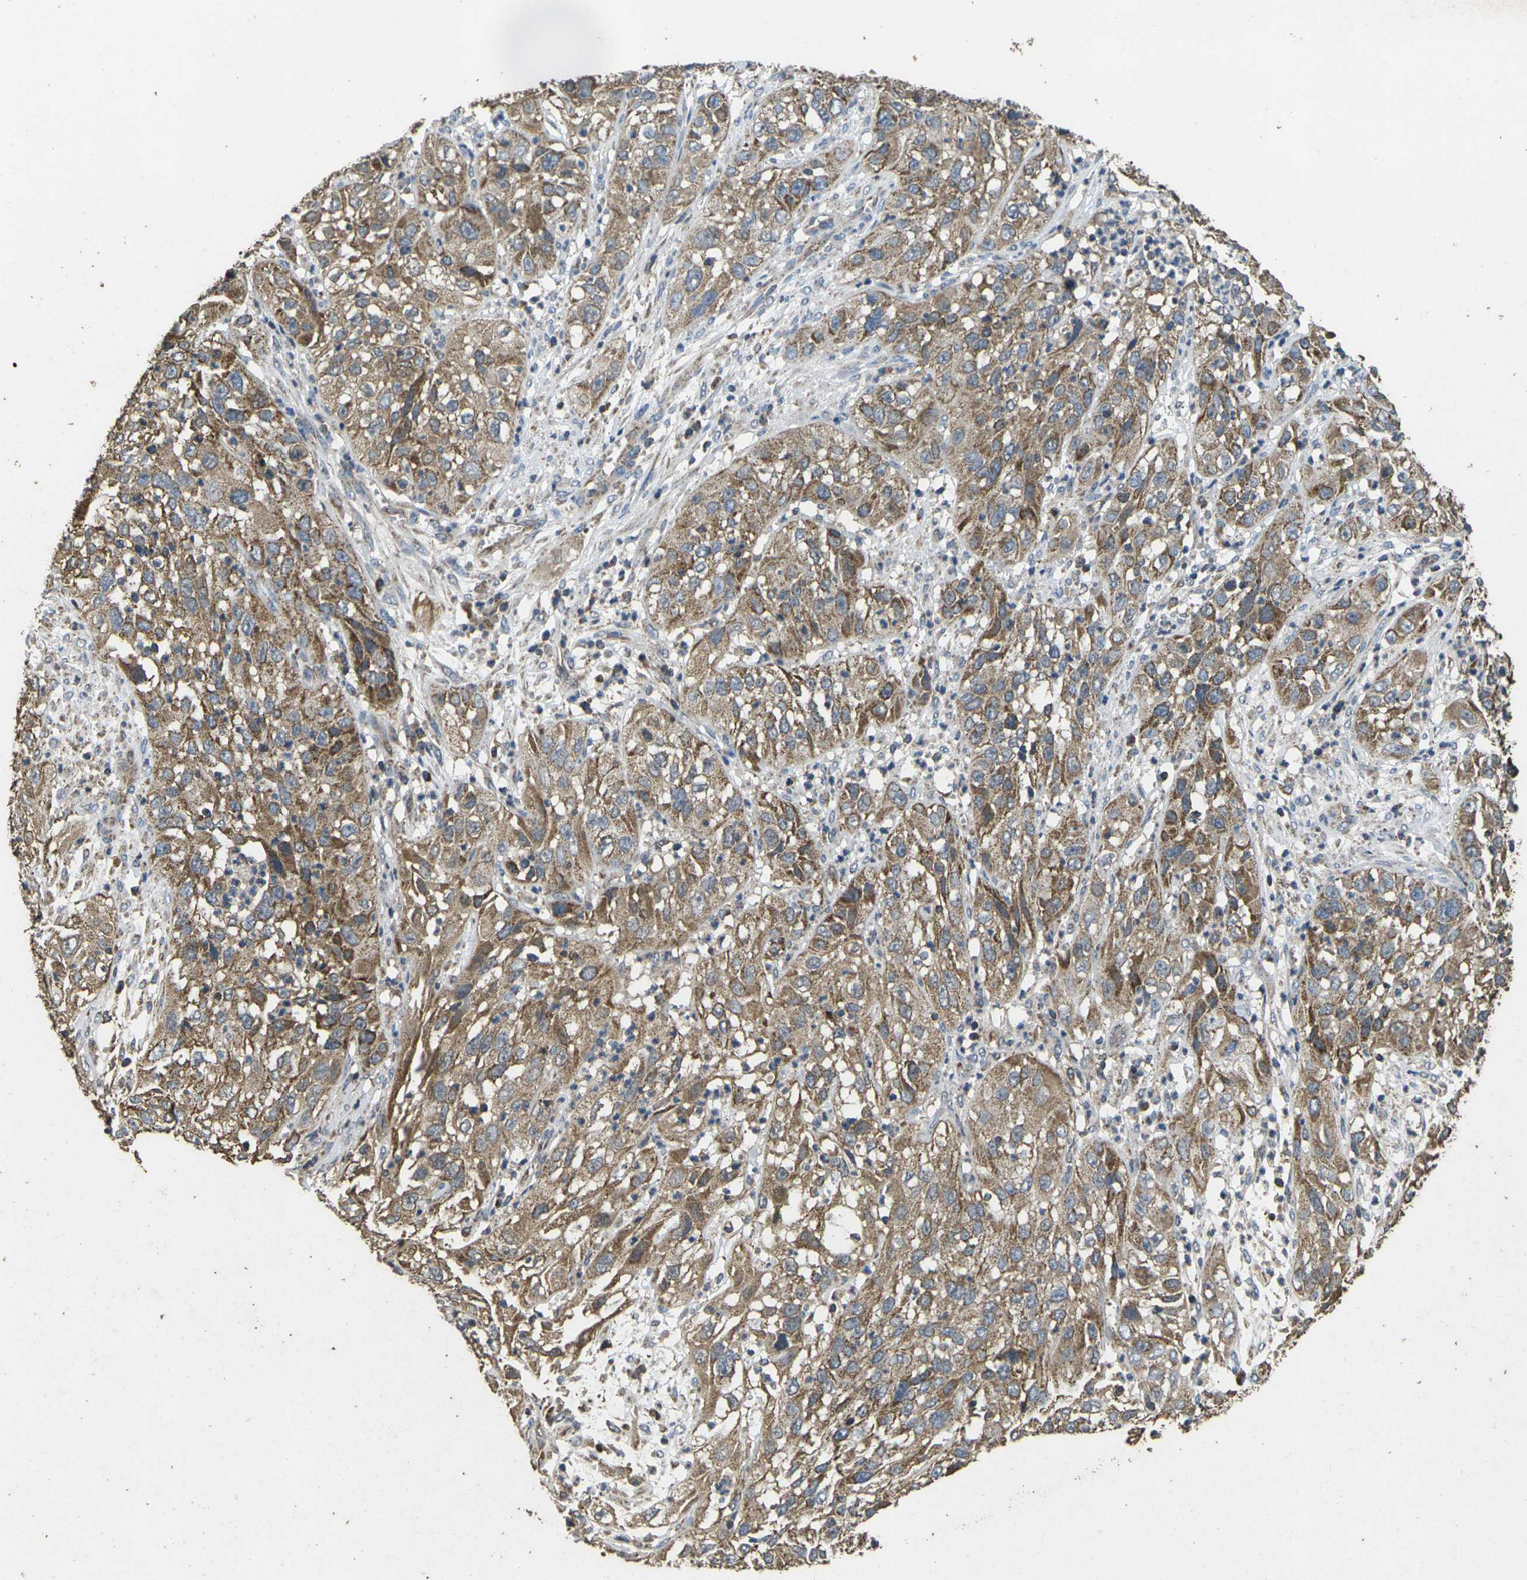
{"staining": {"intensity": "moderate", "quantity": ">75%", "location": "cytoplasmic/membranous"}, "tissue": "cervical cancer", "cell_type": "Tumor cells", "image_type": "cancer", "snomed": [{"axis": "morphology", "description": "Squamous cell carcinoma, NOS"}, {"axis": "topography", "description": "Cervix"}], "caption": "IHC histopathology image of neoplastic tissue: human cervical squamous cell carcinoma stained using IHC demonstrates medium levels of moderate protein expression localized specifically in the cytoplasmic/membranous of tumor cells, appearing as a cytoplasmic/membranous brown color.", "gene": "MAPK11", "patient": {"sex": "female", "age": 32}}